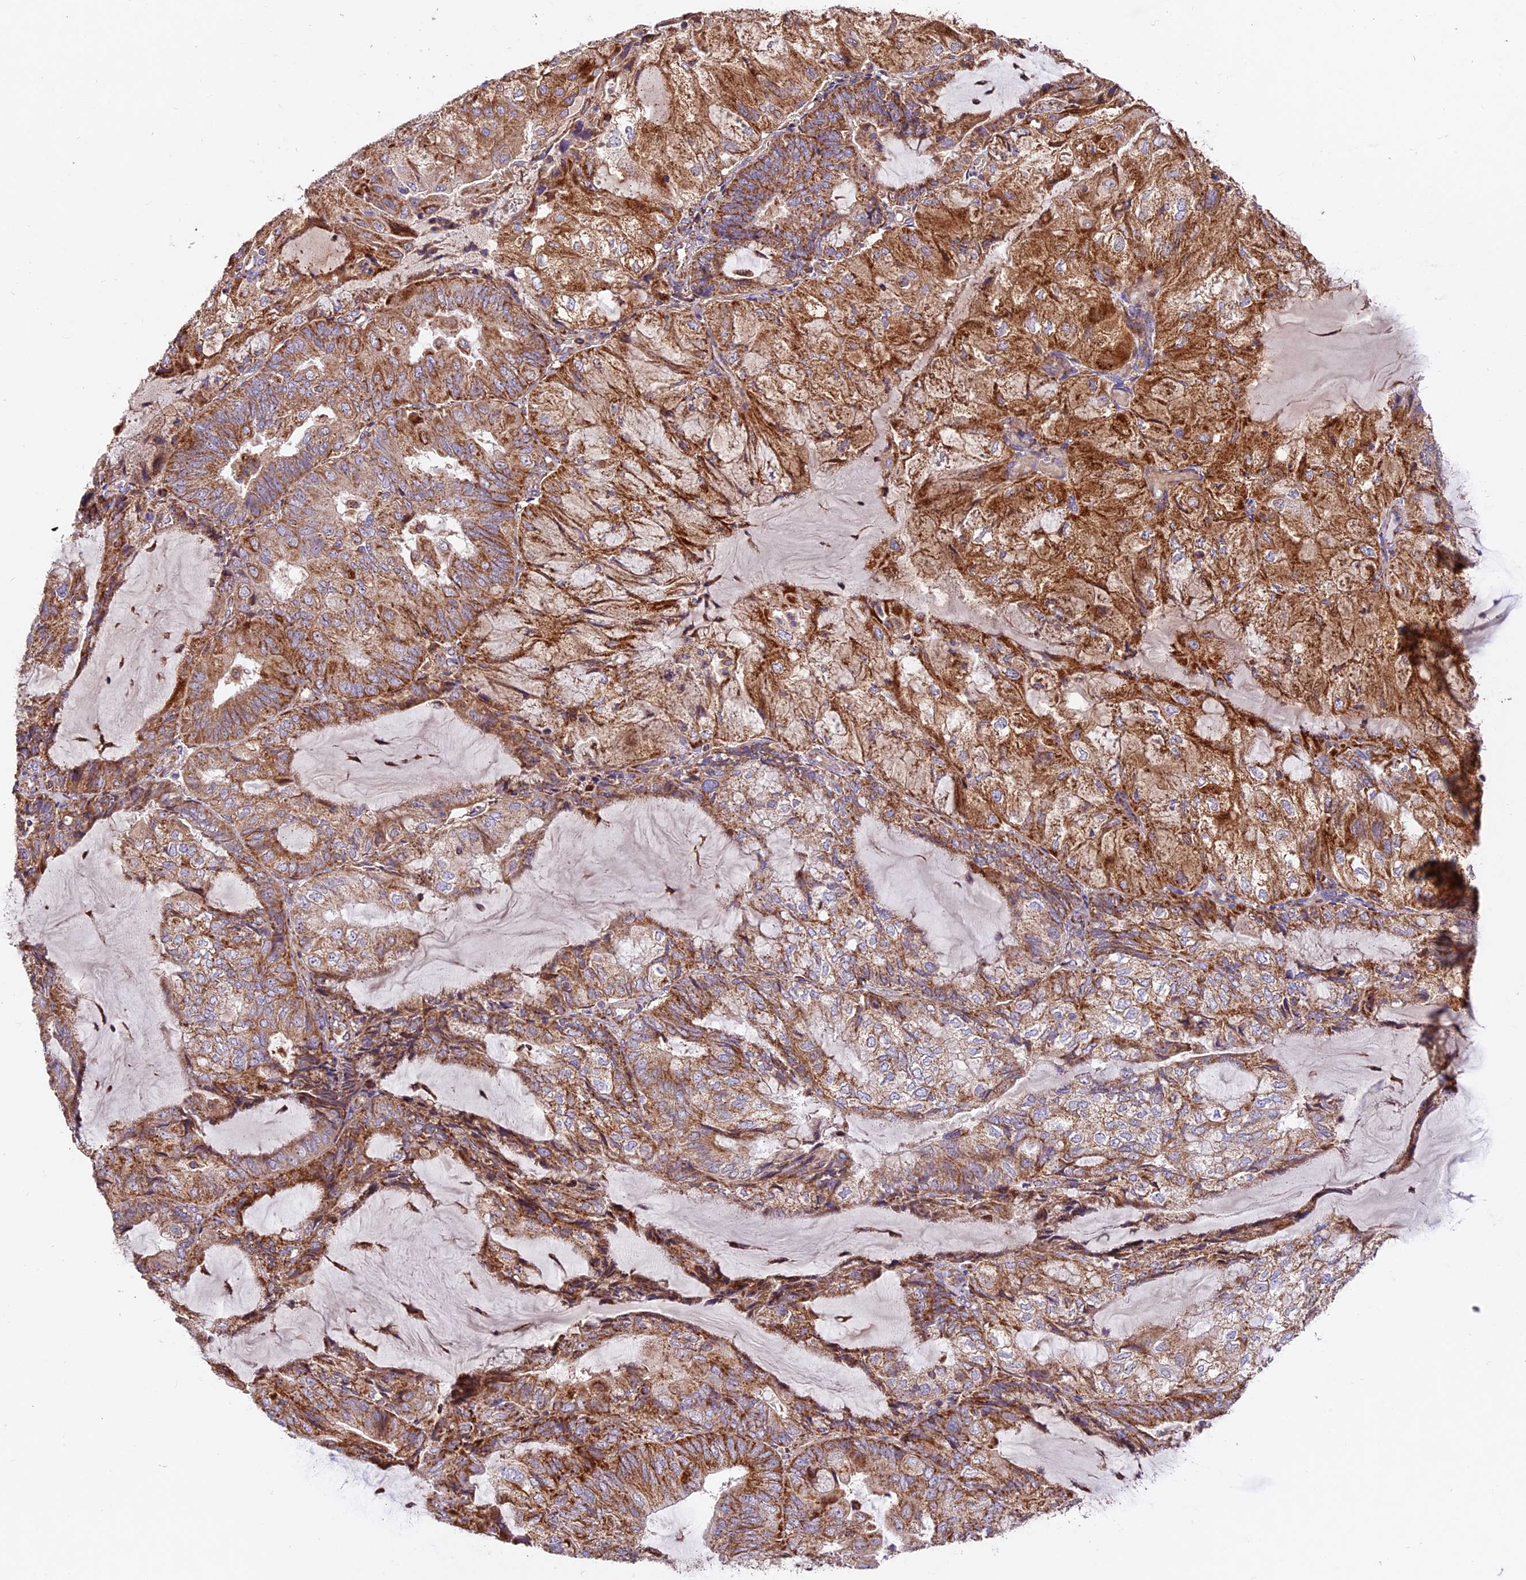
{"staining": {"intensity": "moderate", "quantity": ">75%", "location": "cytoplasmic/membranous"}, "tissue": "endometrial cancer", "cell_type": "Tumor cells", "image_type": "cancer", "snomed": [{"axis": "morphology", "description": "Adenocarcinoma, NOS"}, {"axis": "topography", "description": "Endometrium"}], "caption": "A high-resolution micrograph shows immunohistochemistry staining of endometrial cancer, which shows moderate cytoplasmic/membranous positivity in approximately >75% of tumor cells.", "gene": "NDUFA8", "patient": {"sex": "female", "age": 81}}